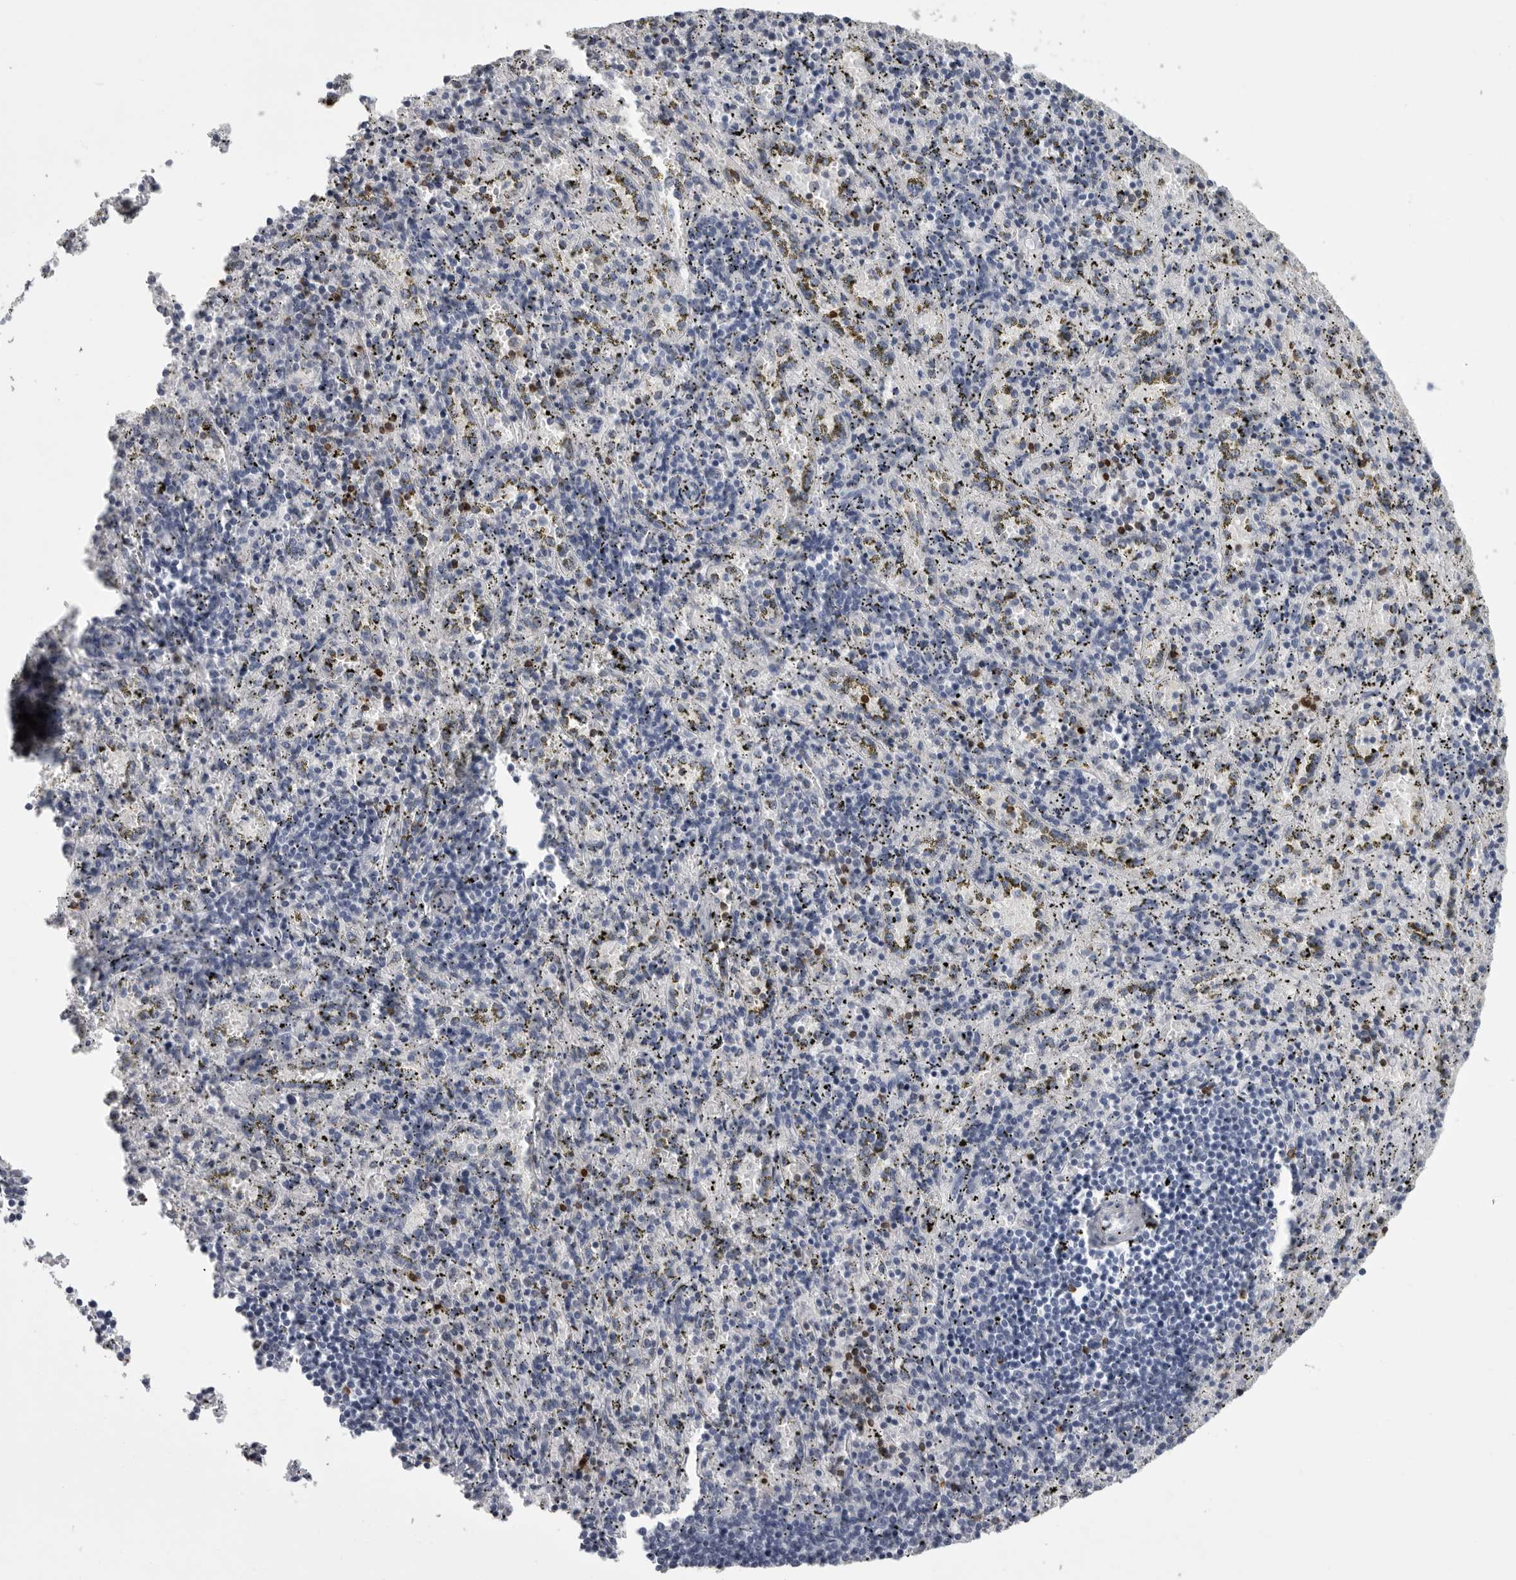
{"staining": {"intensity": "moderate", "quantity": "<25%", "location": "cytoplasmic/membranous"}, "tissue": "spleen", "cell_type": "Cells in red pulp", "image_type": "normal", "snomed": [{"axis": "morphology", "description": "Normal tissue, NOS"}, {"axis": "topography", "description": "Spleen"}], "caption": "Approximately <25% of cells in red pulp in unremarkable human spleen display moderate cytoplasmic/membranous protein expression as visualized by brown immunohistochemical staining.", "gene": "GNLY", "patient": {"sex": "male", "age": 11}}